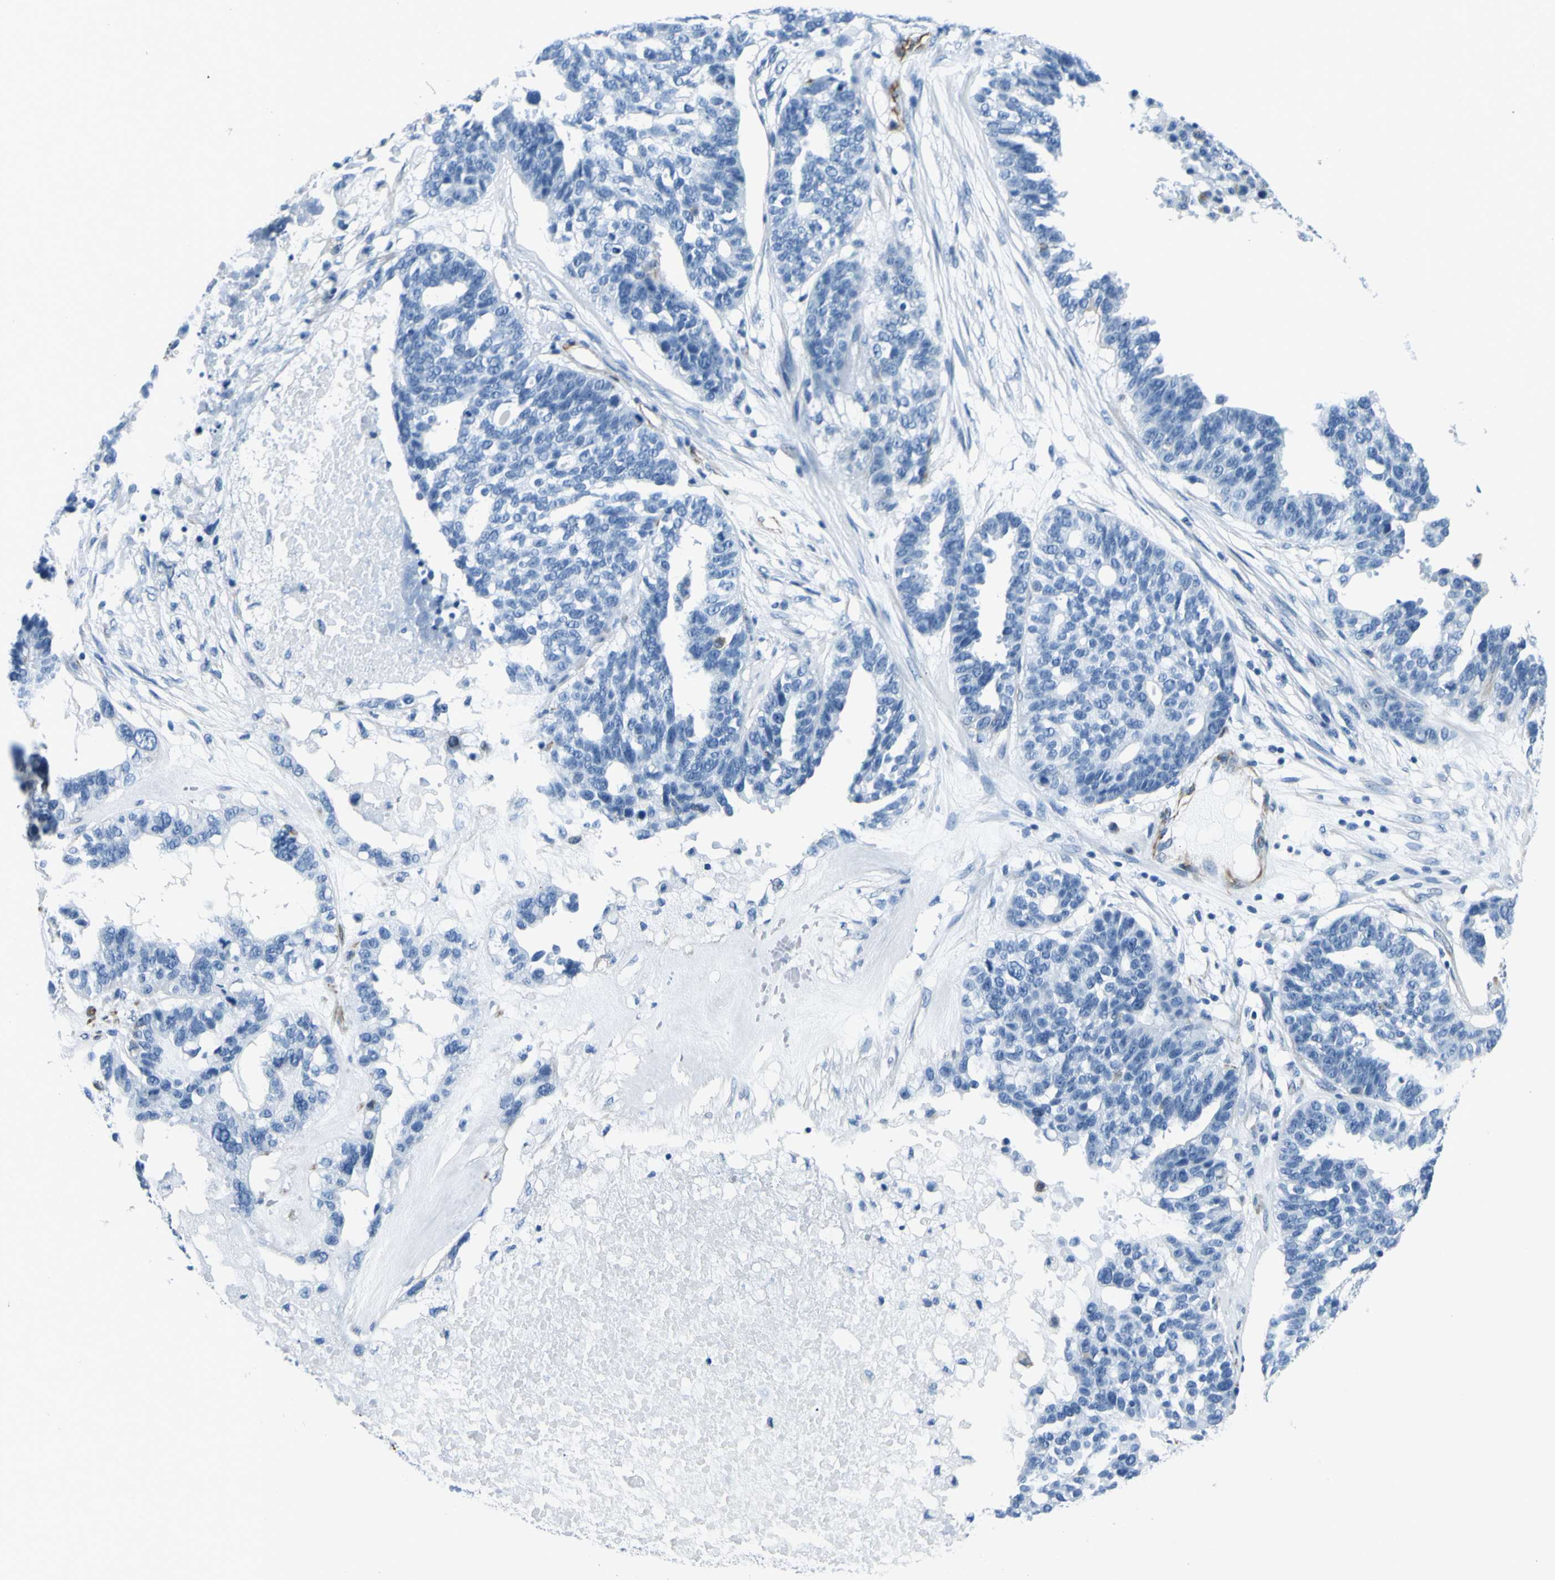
{"staining": {"intensity": "negative", "quantity": "none", "location": "none"}, "tissue": "ovarian cancer", "cell_type": "Tumor cells", "image_type": "cancer", "snomed": [{"axis": "morphology", "description": "Cystadenocarcinoma, serous, NOS"}, {"axis": "topography", "description": "Ovary"}], "caption": "Immunohistochemical staining of ovarian cancer exhibits no significant expression in tumor cells.", "gene": "PTH2R", "patient": {"sex": "female", "age": 59}}